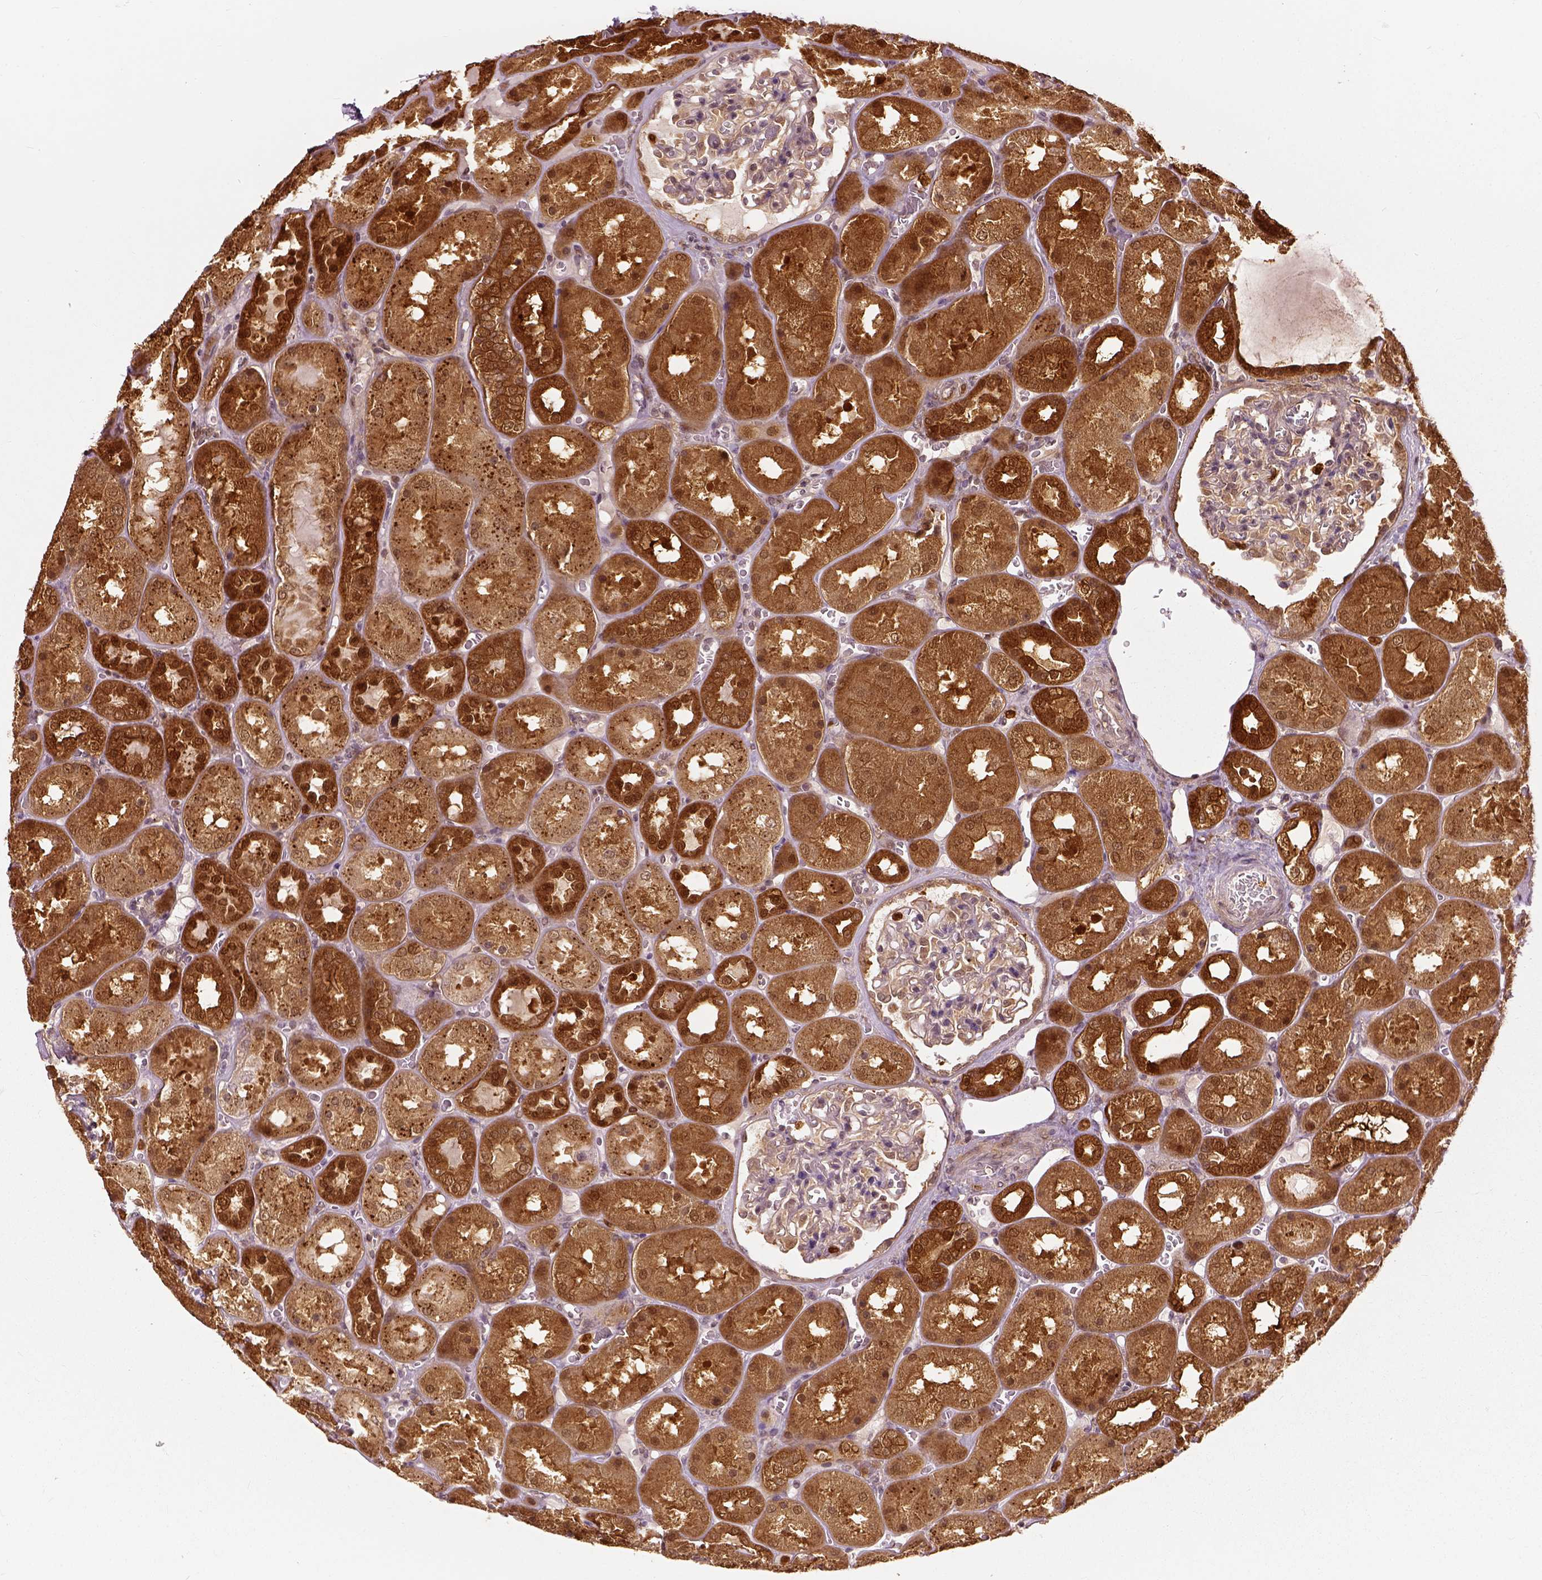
{"staining": {"intensity": "moderate", "quantity": "<25%", "location": "cytoplasmic/membranous"}, "tissue": "kidney", "cell_type": "Cells in glomeruli", "image_type": "normal", "snomed": [{"axis": "morphology", "description": "Normal tissue, NOS"}, {"axis": "topography", "description": "Kidney"}], "caption": "A brown stain labels moderate cytoplasmic/membranous positivity of a protein in cells in glomeruli of normal human kidney. The staining was performed using DAB (3,3'-diaminobenzidine), with brown indicating positive protein expression. Nuclei are stained blue with hematoxylin.", "gene": "GPI", "patient": {"sex": "male", "age": 73}}